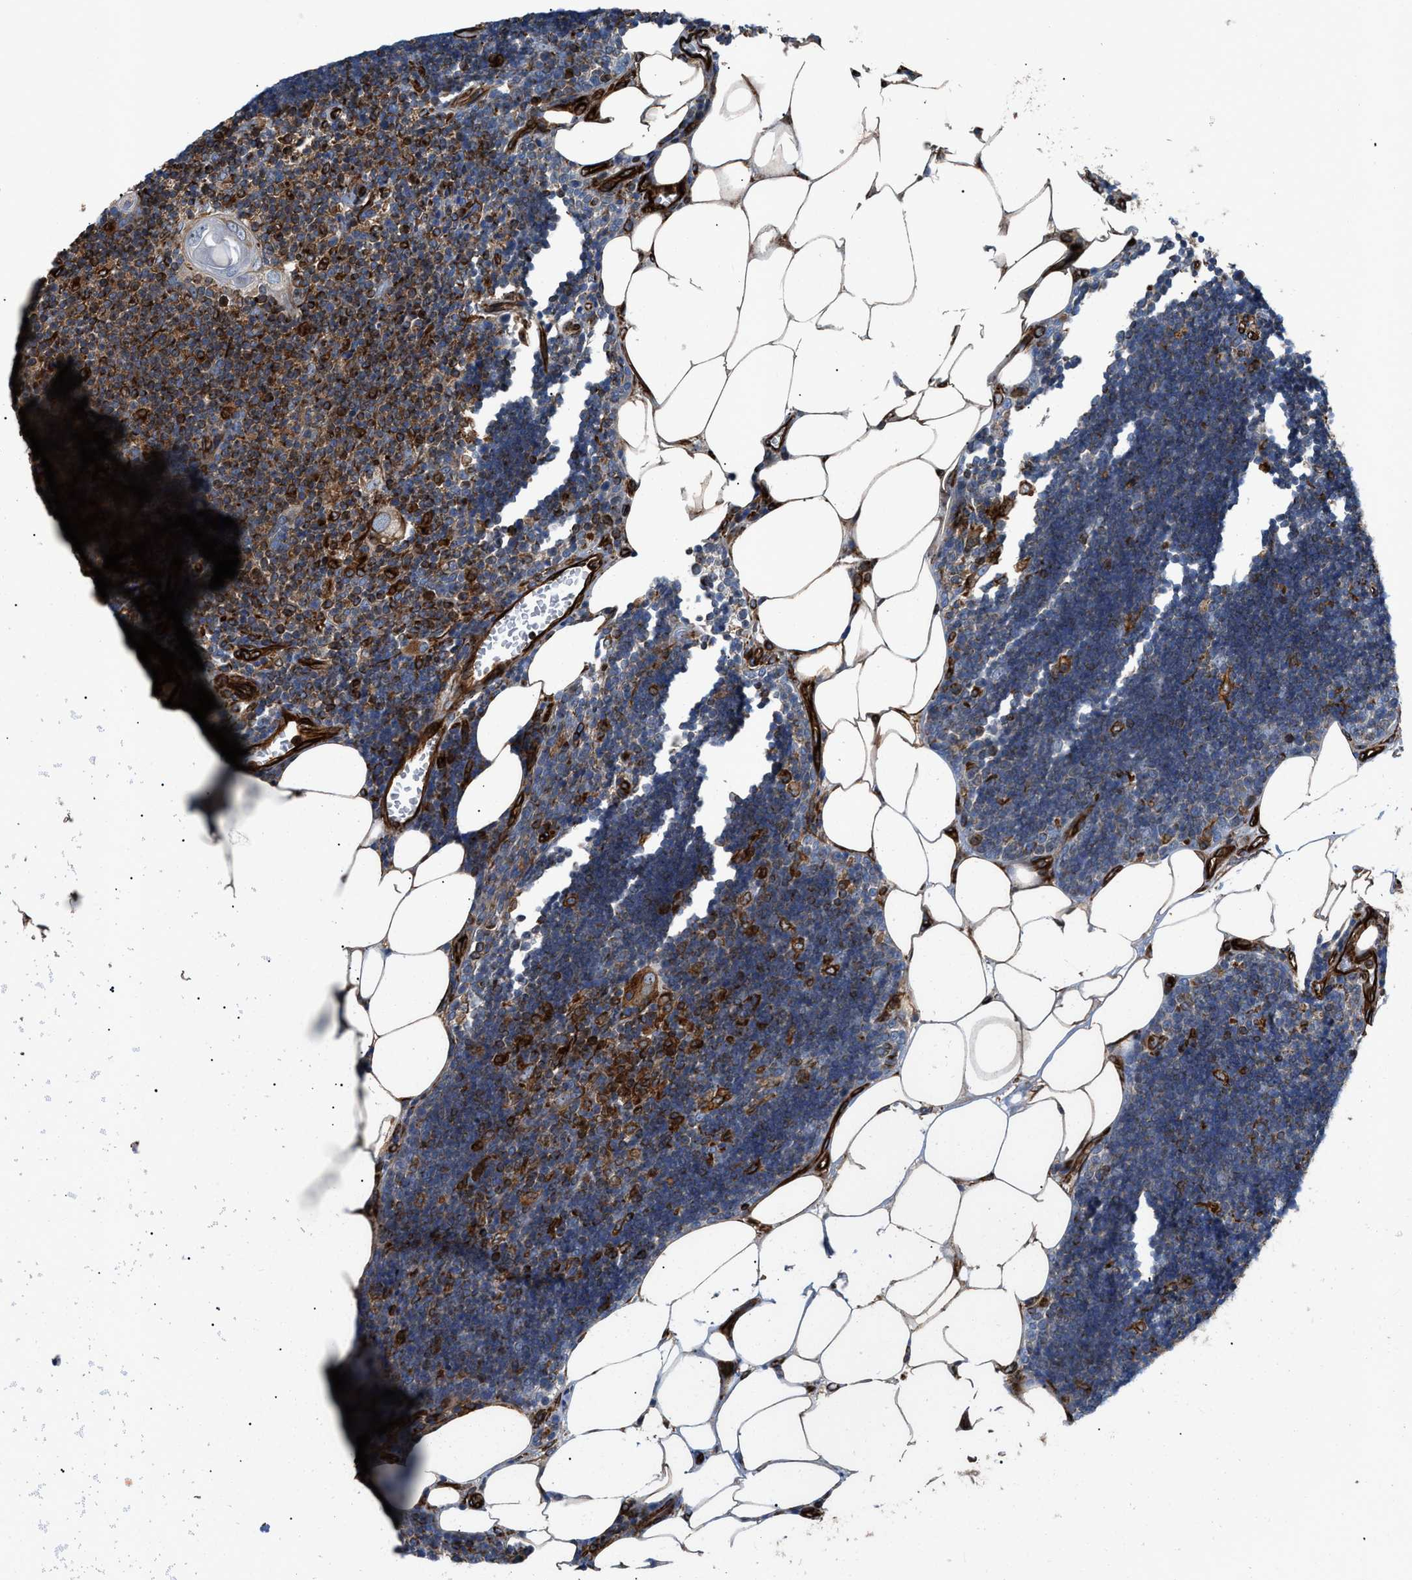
{"staining": {"intensity": "moderate", "quantity": "25%-75%", "location": "cytoplasmic/membranous"}, "tissue": "lymph node", "cell_type": "Germinal center cells", "image_type": "normal", "snomed": [{"axis": "morphology", "description": "Normal tissue, NOS"}, {"axis": "topography", "description": "Lymph node"}], "caption": "Immunohistochemical staining of unremarkable lymph node demonstrates moderate cytoplasmic/membranous protein positivity in approximately 25%-75% of germinal center cells. The staining was performed using DAB to visualize the protein expression in brown, while the nuclei were stained in blue with hematoxylin (Magnification: 20x).", "gene": "PTPRE", "patient": {"sex": "male", "age": 33}}